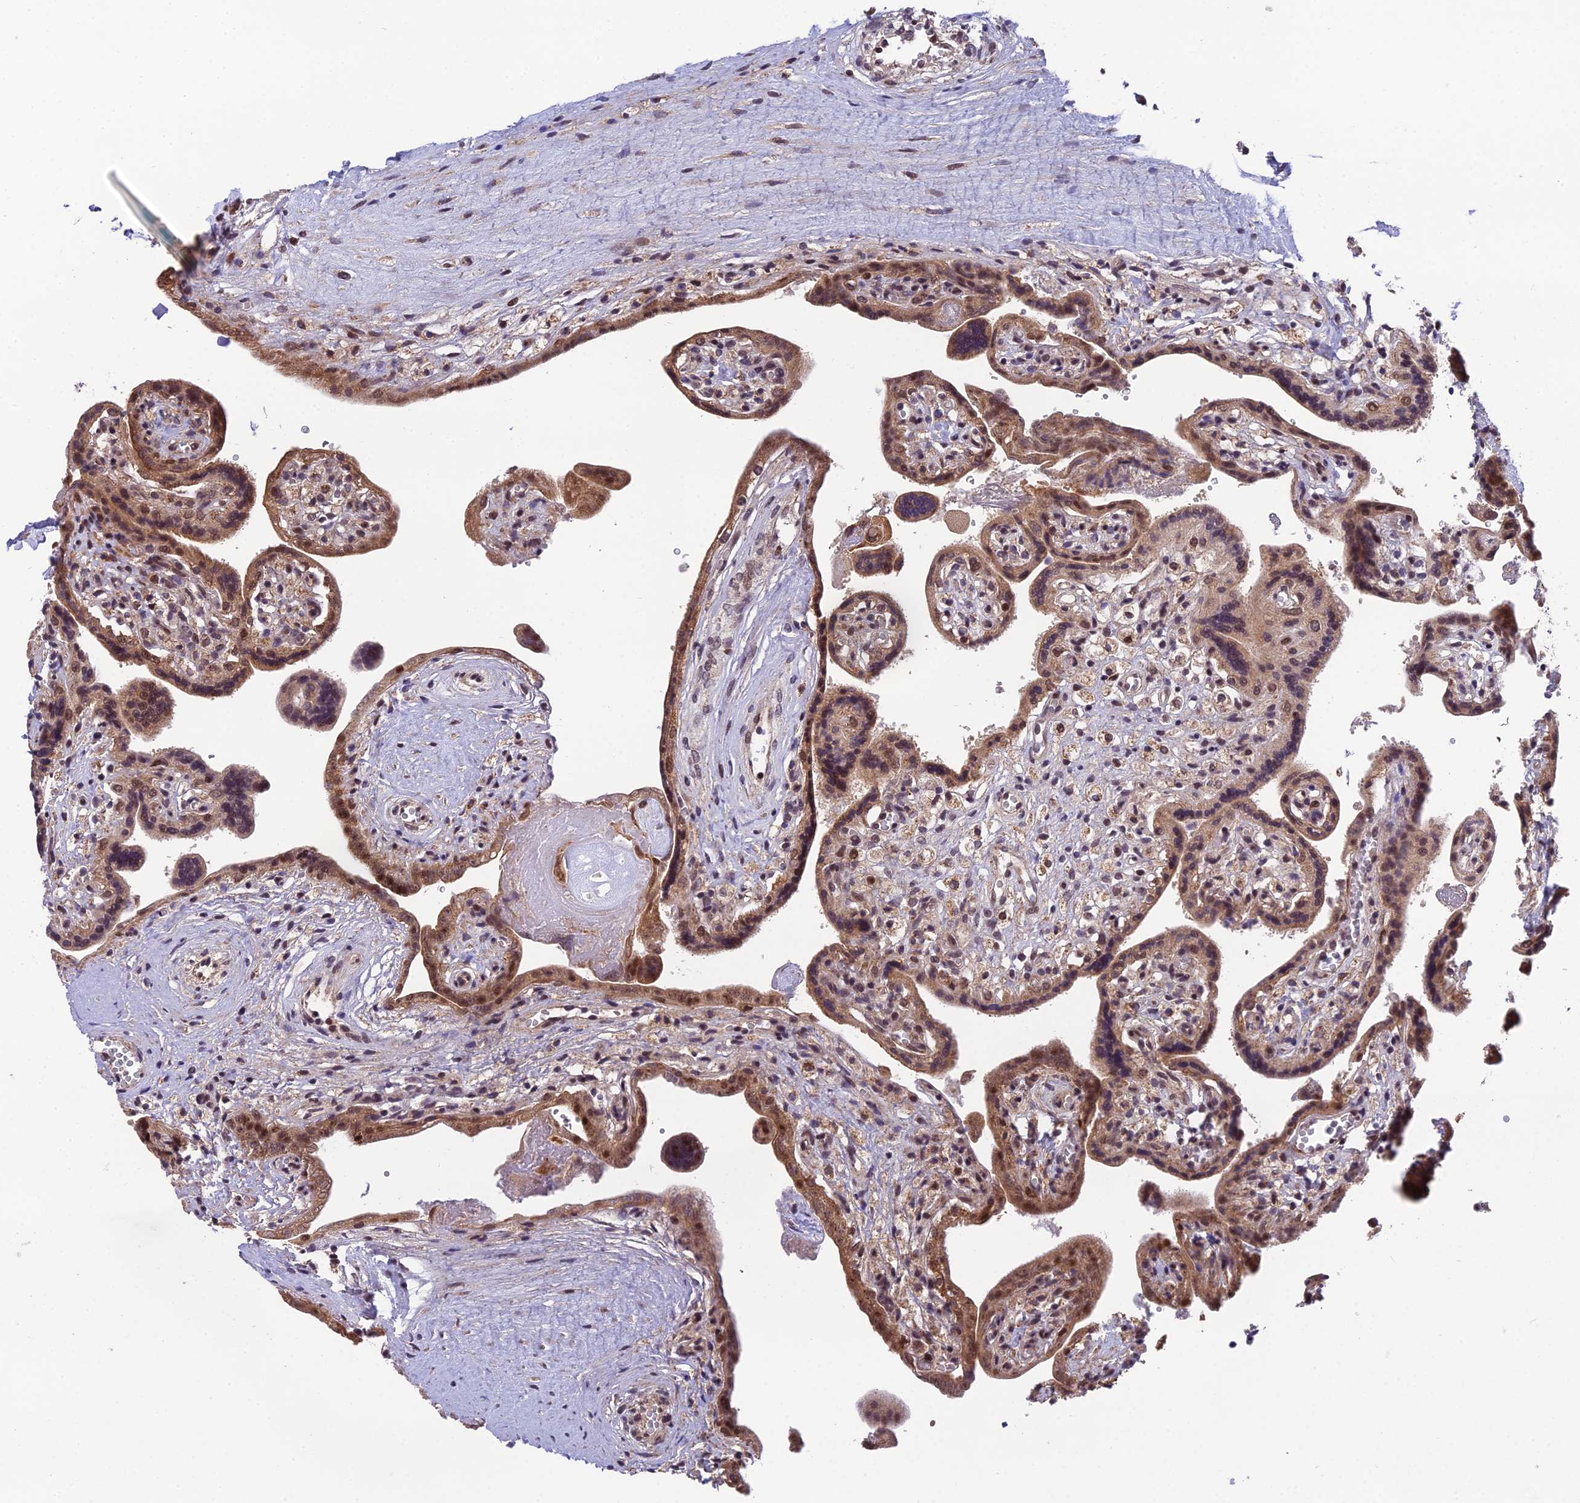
{"staining": {"intensity": "moderate", "quantity": ">75%", "location": "cytoplasmic/membranous,nuclear"}, "tissue": "placenta", "cell_type": "Decidual cells", "image_type": "normal", "snomed": [{"axis": "morphology", "description": "Normal tissue, NOS"}, {"axis": "topography", "description": "Placenta"}], "caption": "High-magnification brightfield microscopy of benign placenta stained with DAB (brown) and counterstained with hematoxylin (blue). decidual cells exhibit moderate cytoplasmic/membranous,nuclear staining is seen in about>75% of cells.", "gene": "CYP2R1", "patient": {"sex": "female", "age": 37}}